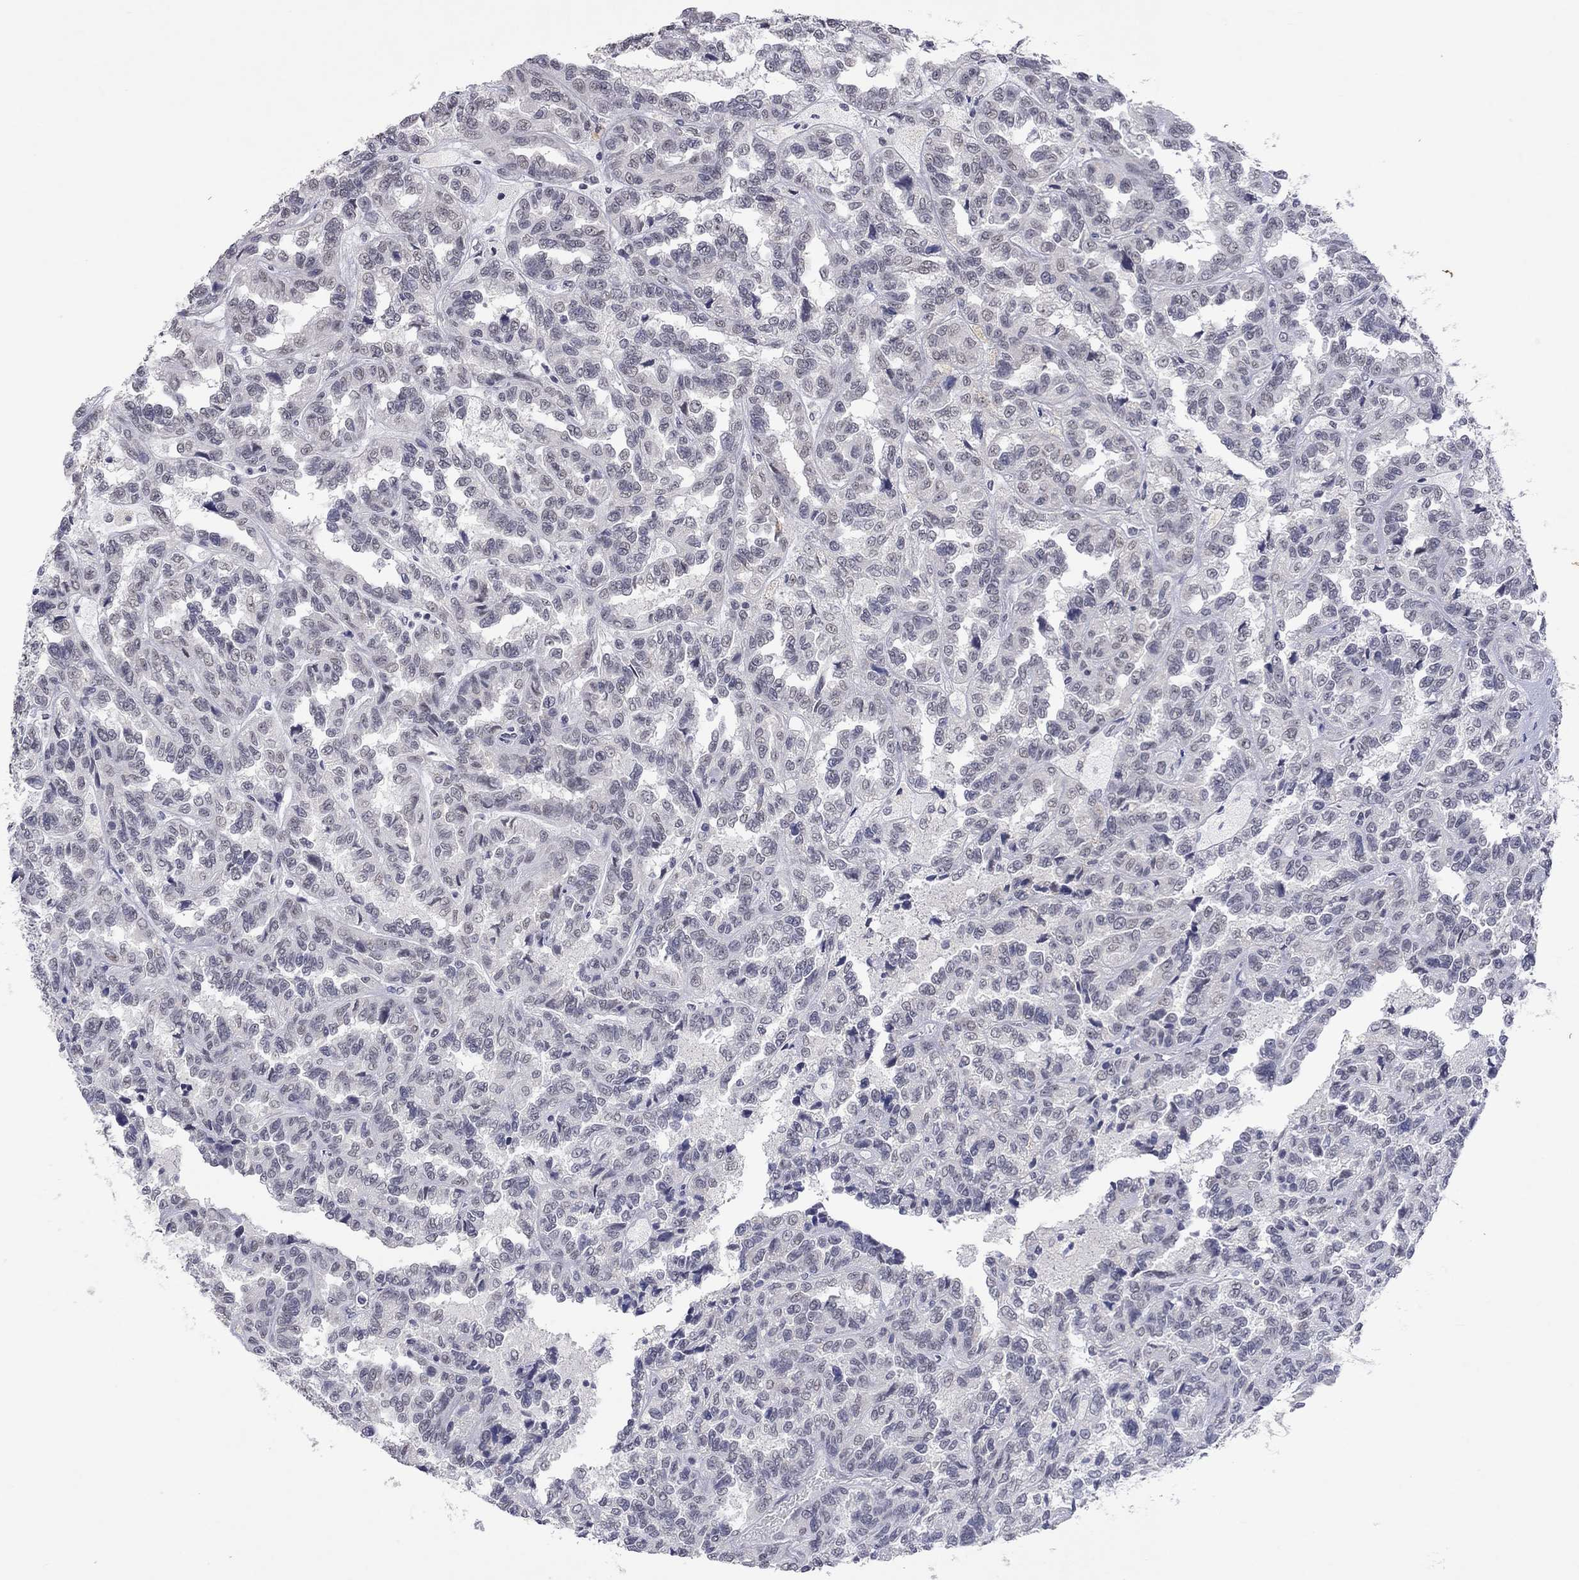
{"staining": {"intensity": "negative", "quantity": "none", "location": "none"}, "tissue": "renal cancer", "cell_type": "Tumor cells", "image_type": "cancer", "snomed": [{"axis": "morphology", "description": "Adenocarcinoma, NOS"}, {"axis": "topography", "description": "Kidney"}], "caption": "Immunohistochemistry (IHC) image of renal cancer stained for a protein (brown), which shows no staining in tumor cells.", "gene": "TMEM143", "patient": {"sex": "male", "age": 79}}